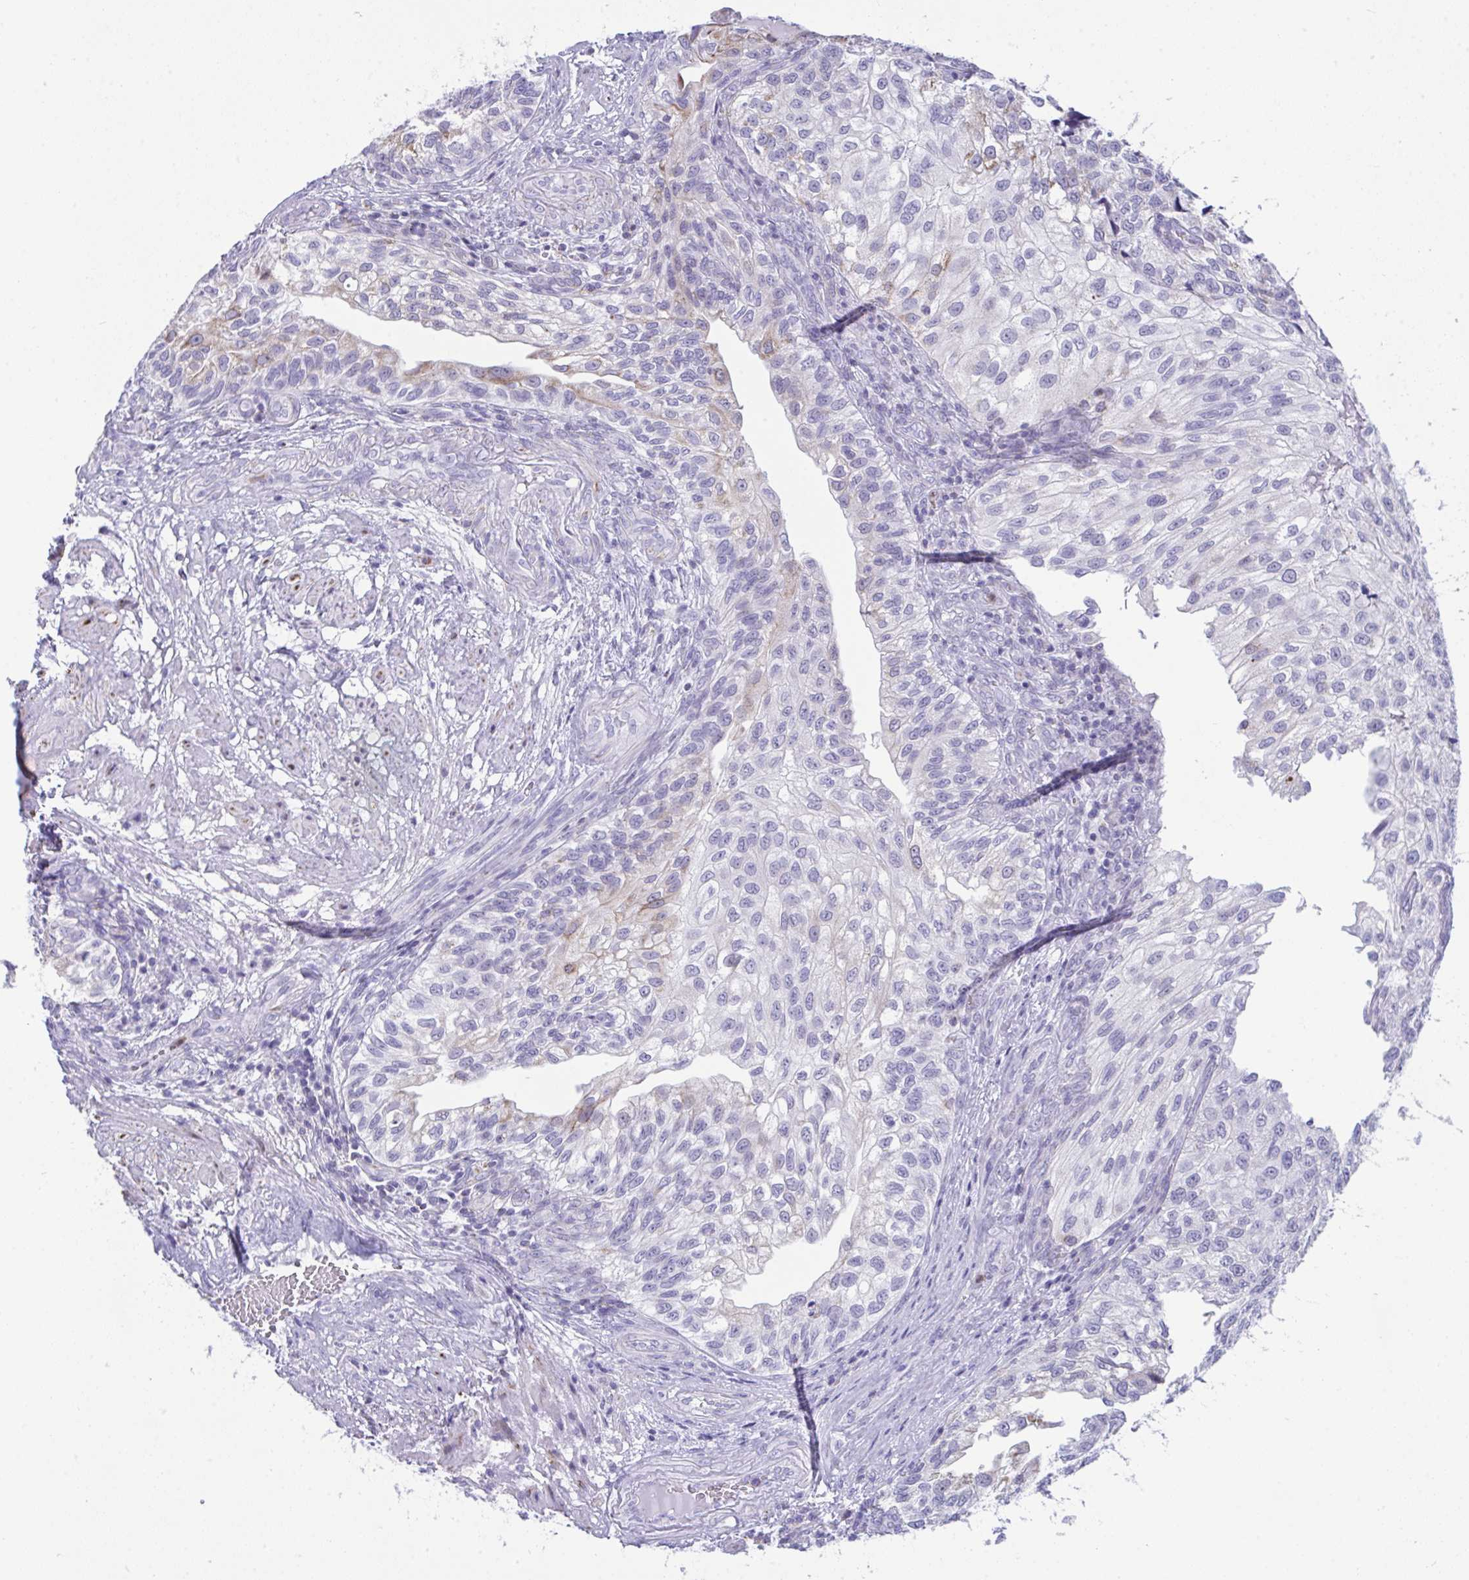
{"staining": {"intensity": "negative", "quantity": "none", "location": "none"}, "tissue": "urothelial cancer", "cell_type": "Tumor cells", "image_type": "cancer", "snomed": [{"axis": "morphology", "description": "Urothelial carcinoma, NOS"}, {"axis": "topography", "description": "Urinary bladder"}], "caption": "A high-resolution histopathology image shows immunohistochemistry staining of urothelial cancer, which shows no significant expression in tumor cells. (Immunohistochemistry, brightfield microscopy, high magnification).", "gene": "PLA2G12B", "patient": {"sex": "male", "age": 87}}